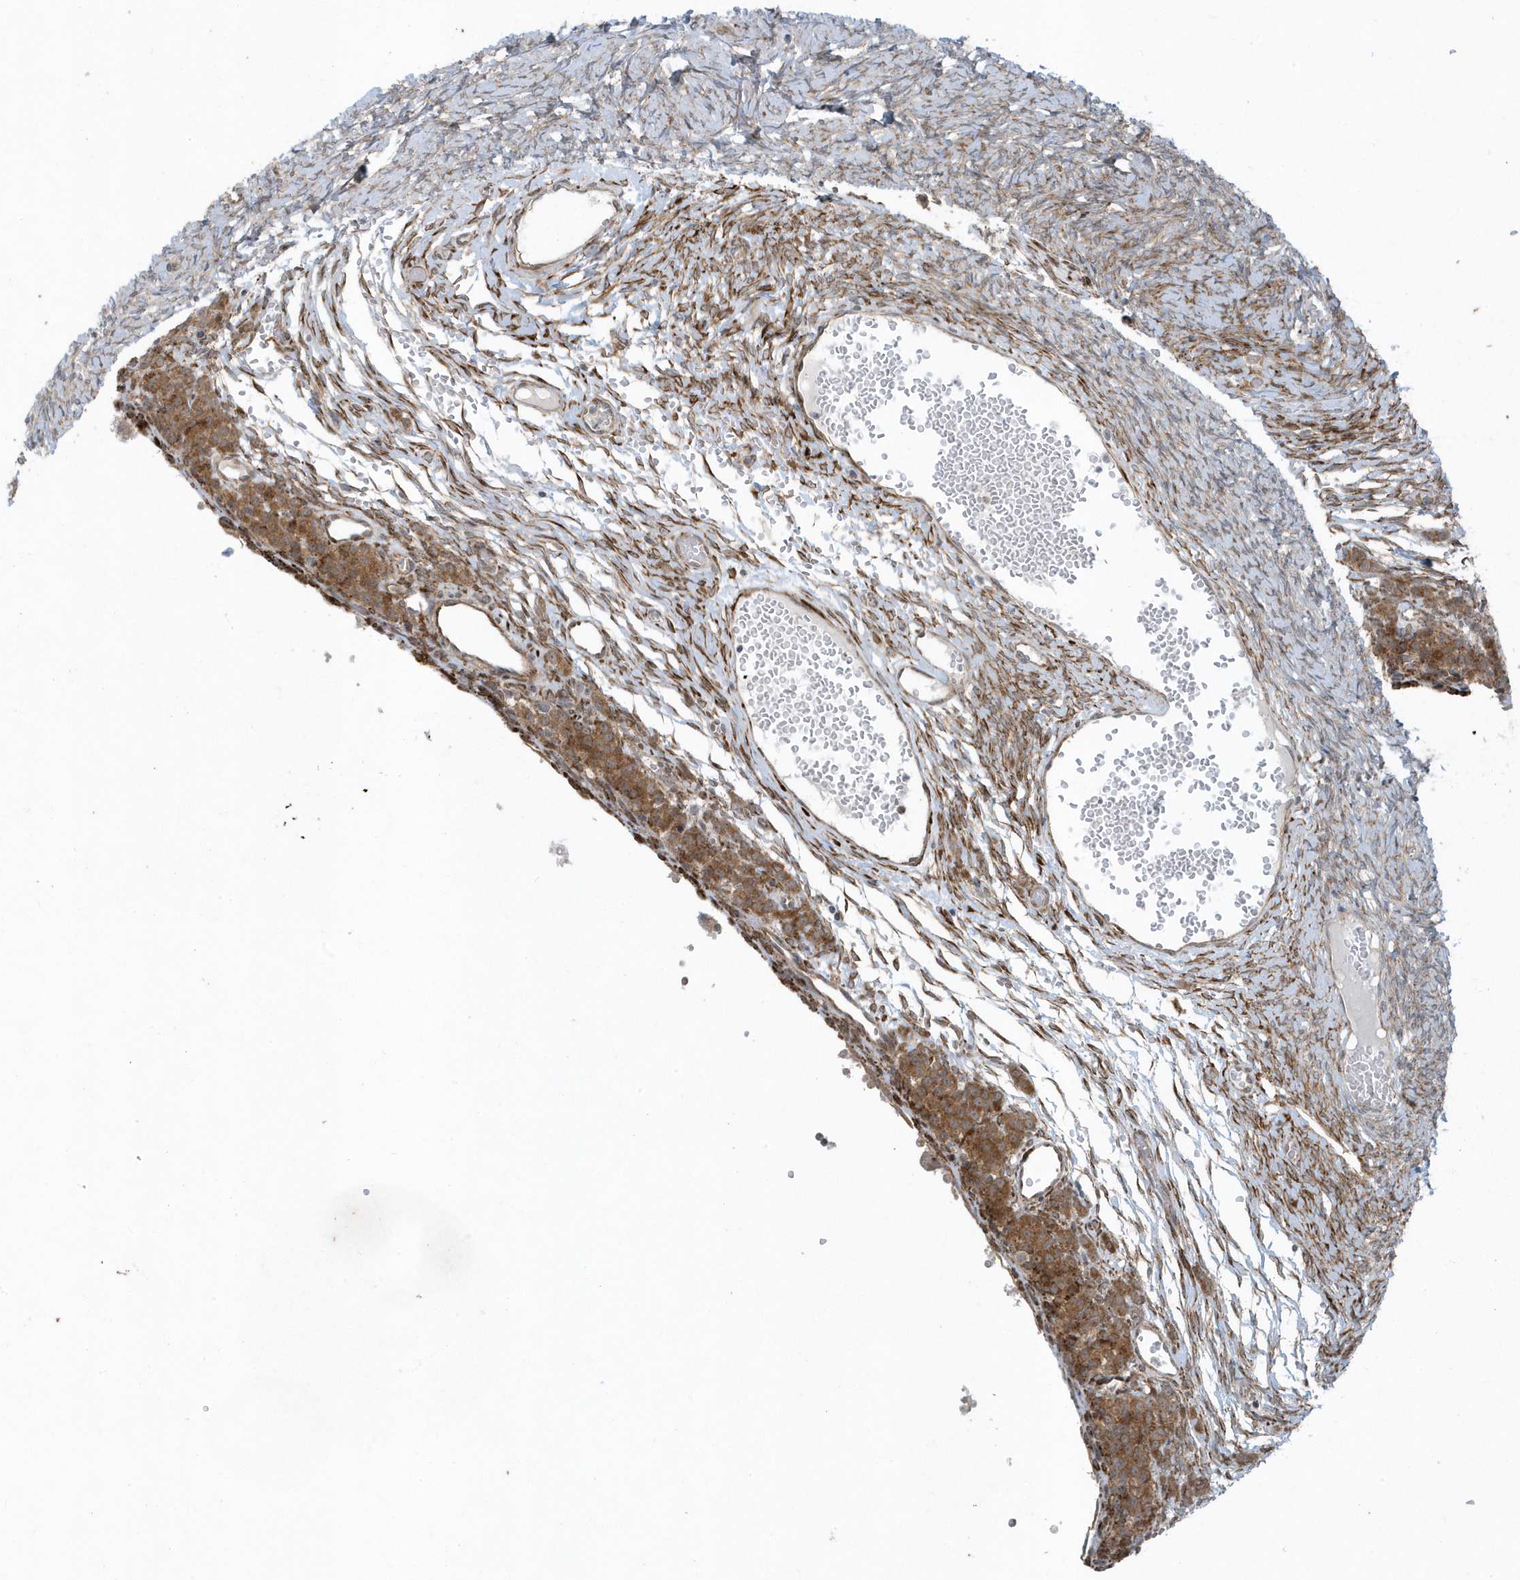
{"staining": {"intensity": "moderate", "quantity": ">75%", "location": "cytoplasmic/membranous"}, "tissue": "ovary", "cell_type": "Ovarian stroma cells", "image_type": "normal", "snomed": [{"axis": "morphology", "description": "Adenocarcinoma, NOS"}, {"axis": "topography", "description": "Endometrium"}], "caption": "Brown immunohistochemical staining in benign human ovary shows moderate cytoplasmic/membranous positivity in approximately >75% of ovarian stroma cells. The staining was performed using DAB (3,3'-diaminobenzidine), with brown indicating positive protein expression. Nuclei are stained blue with hematoxylin.", "gene": "FAM98A", "patient": {"sex": "female", "age": 32}}